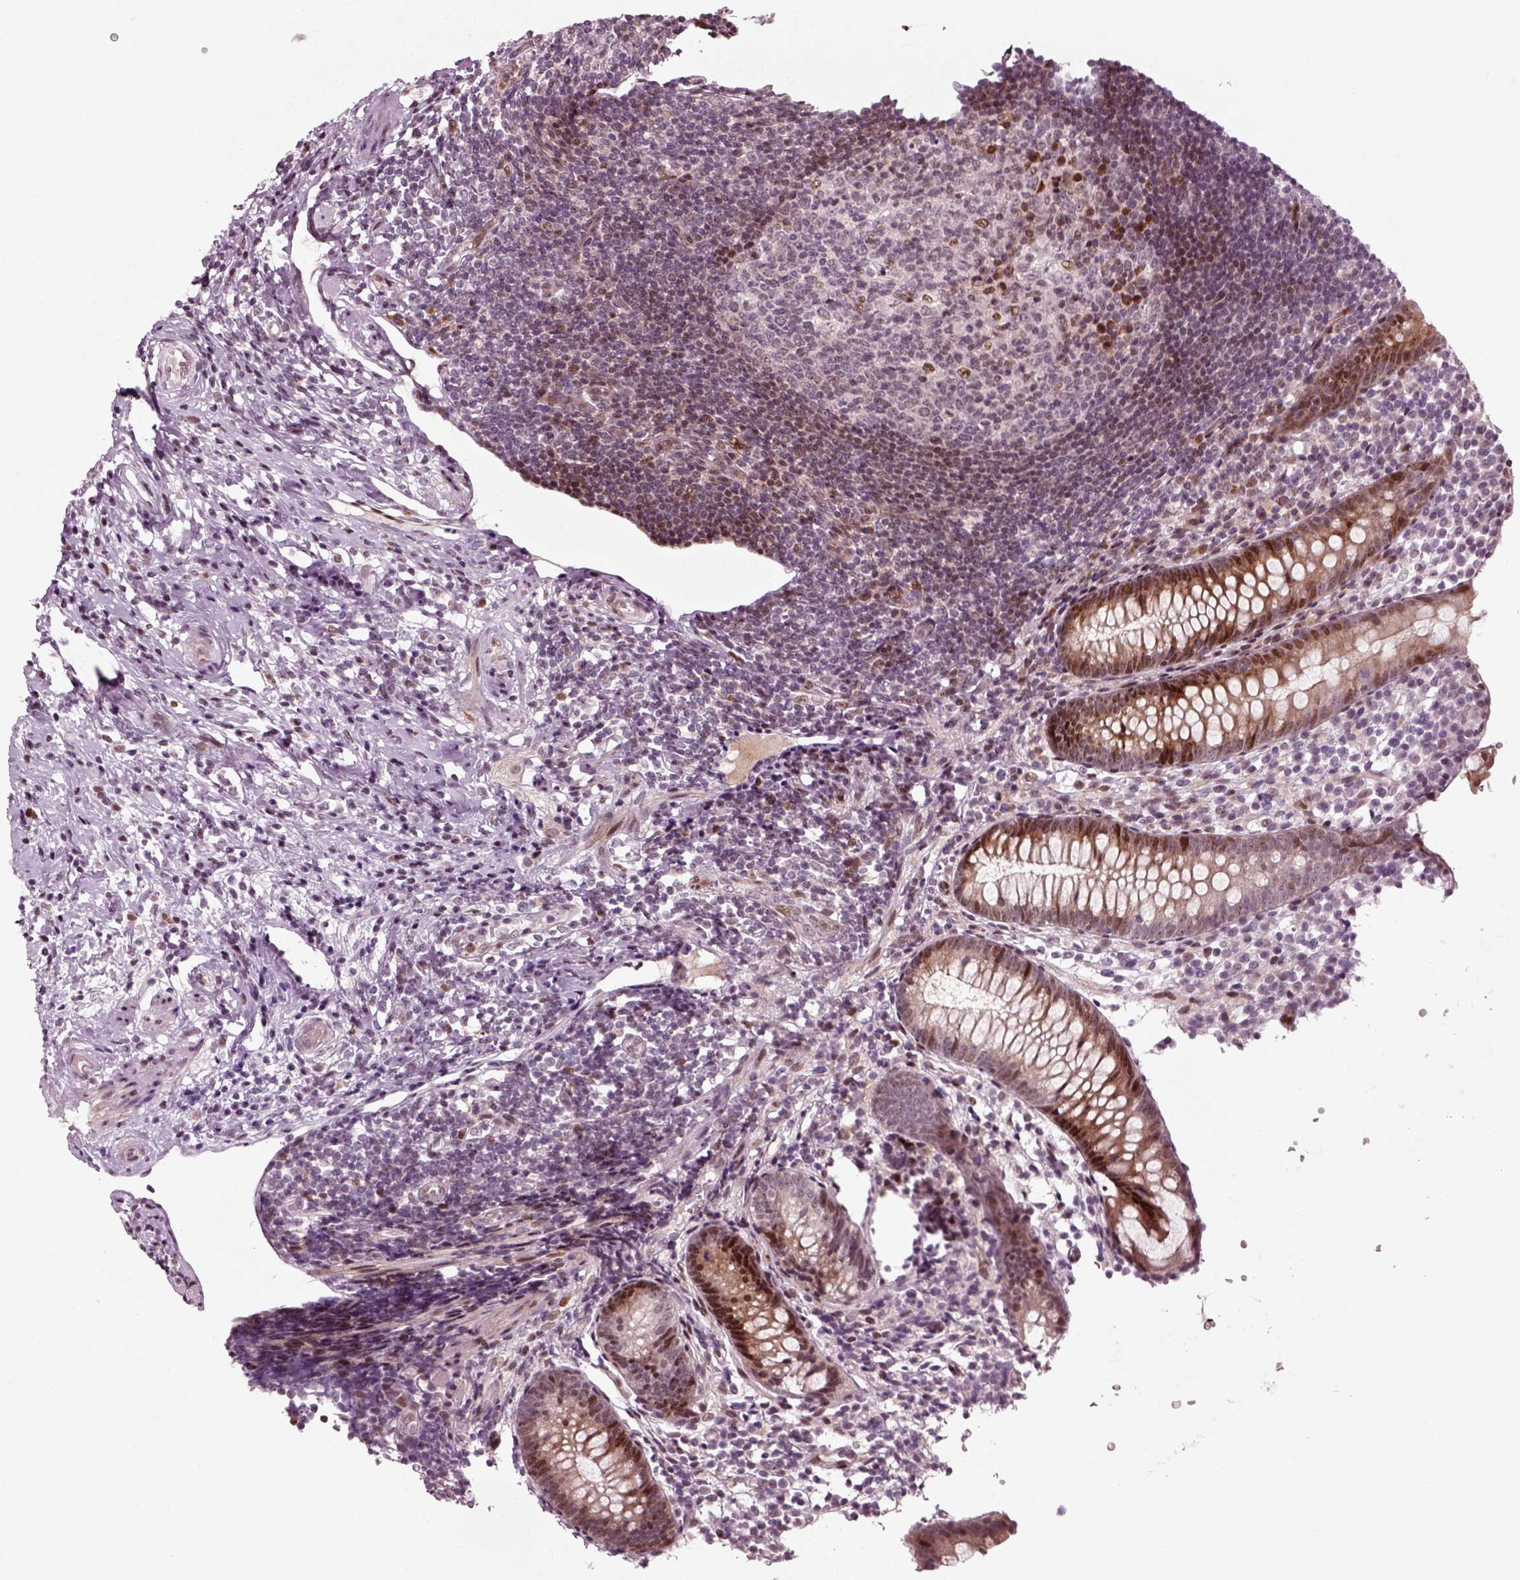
{"staining": {"intensity": "strong", "quantity": "25%-75%", "location": "cytoplasmic/membranous,nuclear"}, "tissue": "appendix", "cell_type": "Glandular cells", "image_type": "normal", "snomed": [{"axis": "morphology", "description": "Normal tissue, NOS"}, {"axis": "topography", "description": "Appendix"}], "caption": "An image showing strong cytoplasmic/membranous,nuclear staining in about 25%-75% of glandular cells in normal appendix, as visualized by brown immunohistochemical staining.", "gene": "CDC14A", "patient": {"sex": "female", "age": 40}}